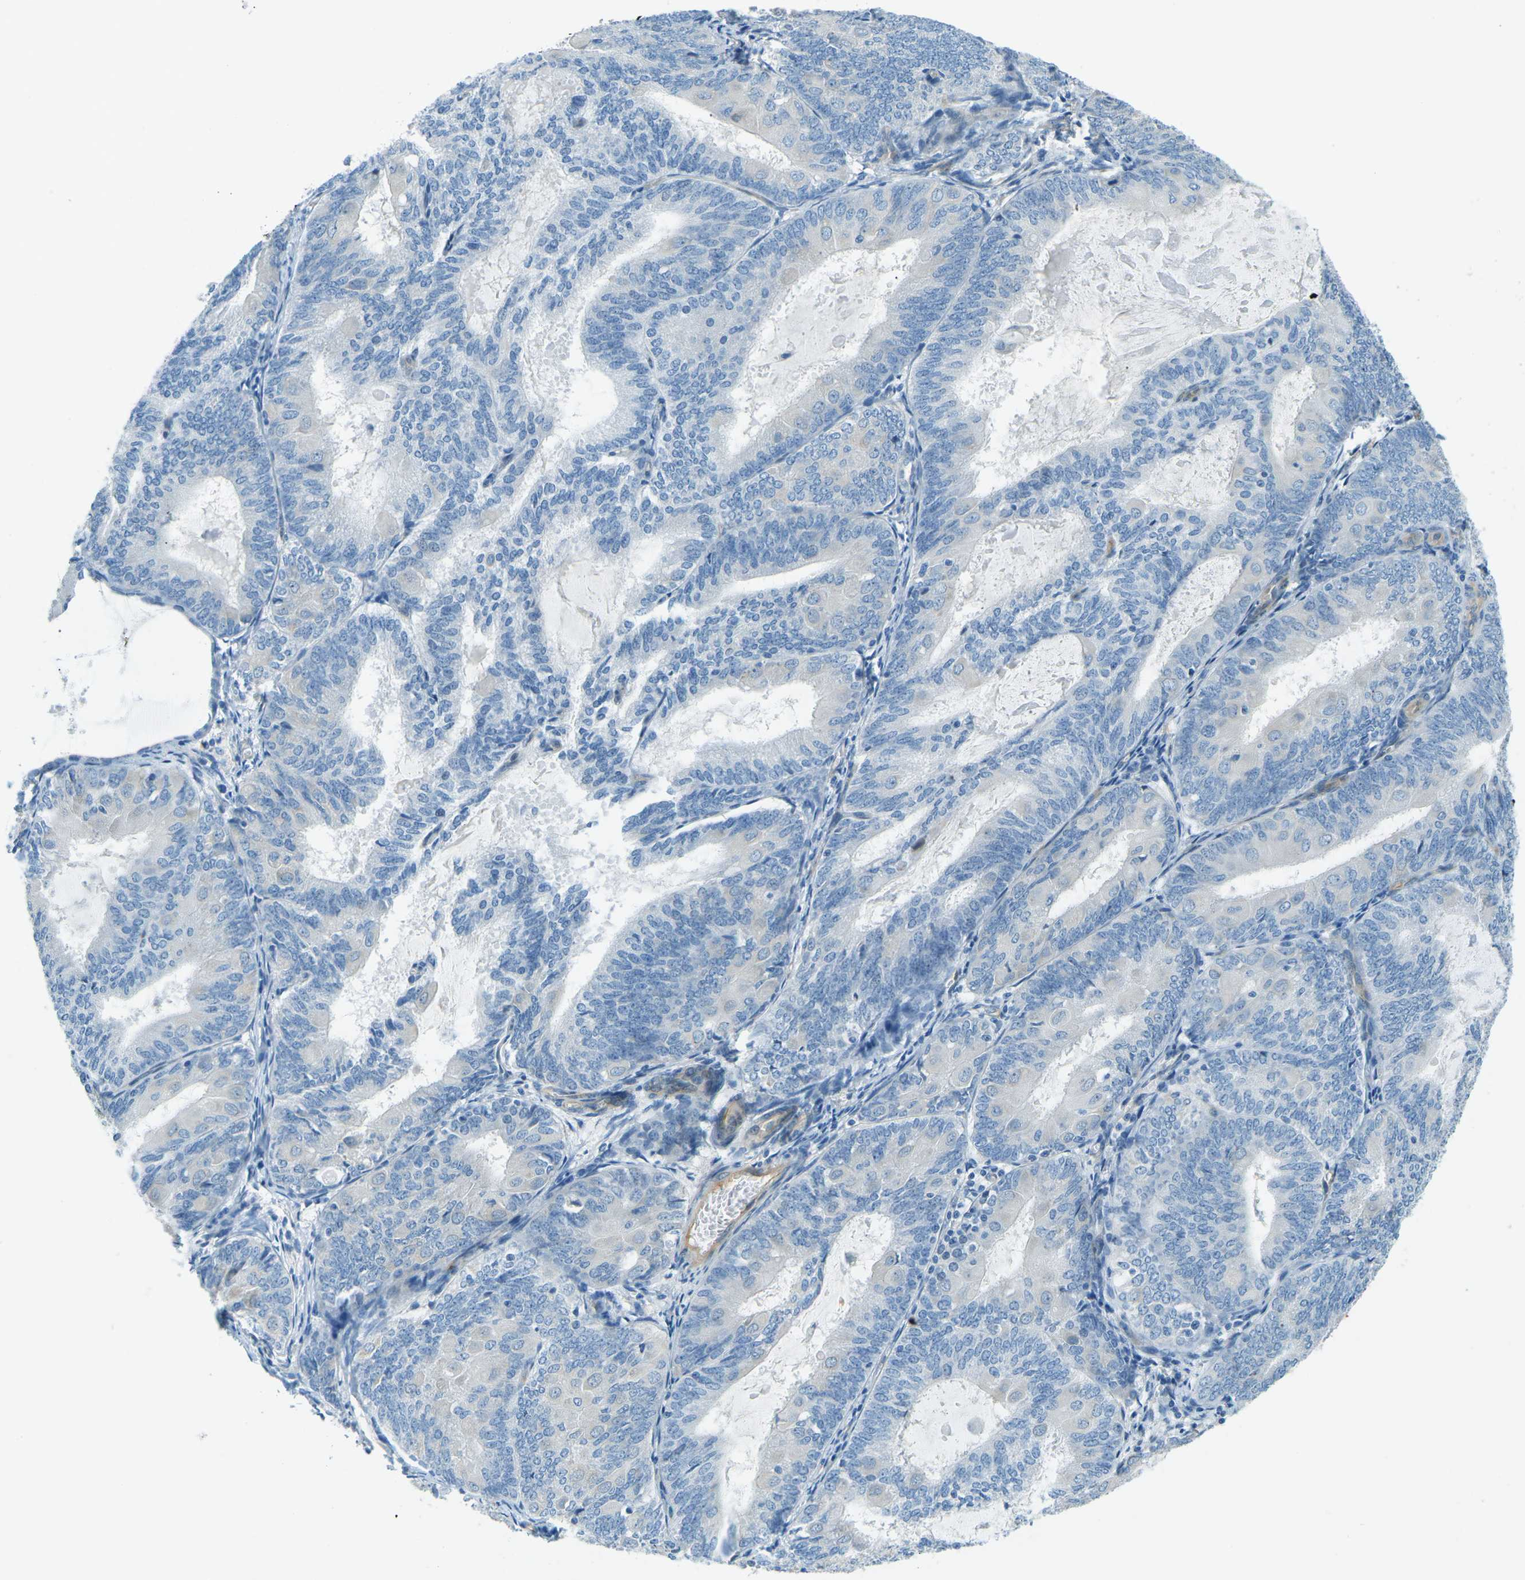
{"staining": {"intensity": "negative", "quantity": "none", "location": "none"}, "tissue": "endometrial cancer", "cell_type": "Tumor cells", "image_type": "cancer", "snomed": [{"axis": "morphology", "description": "Adenocarcinoma, NOS"}, {"axis": "topography", "description": "Endometrium"}], "caption": "Immunohistochemistry of human endometrial cancer shows no staining in tumor cells.", "gene": "ZNF367", "patient": {"sex": "female", "age": 81}}